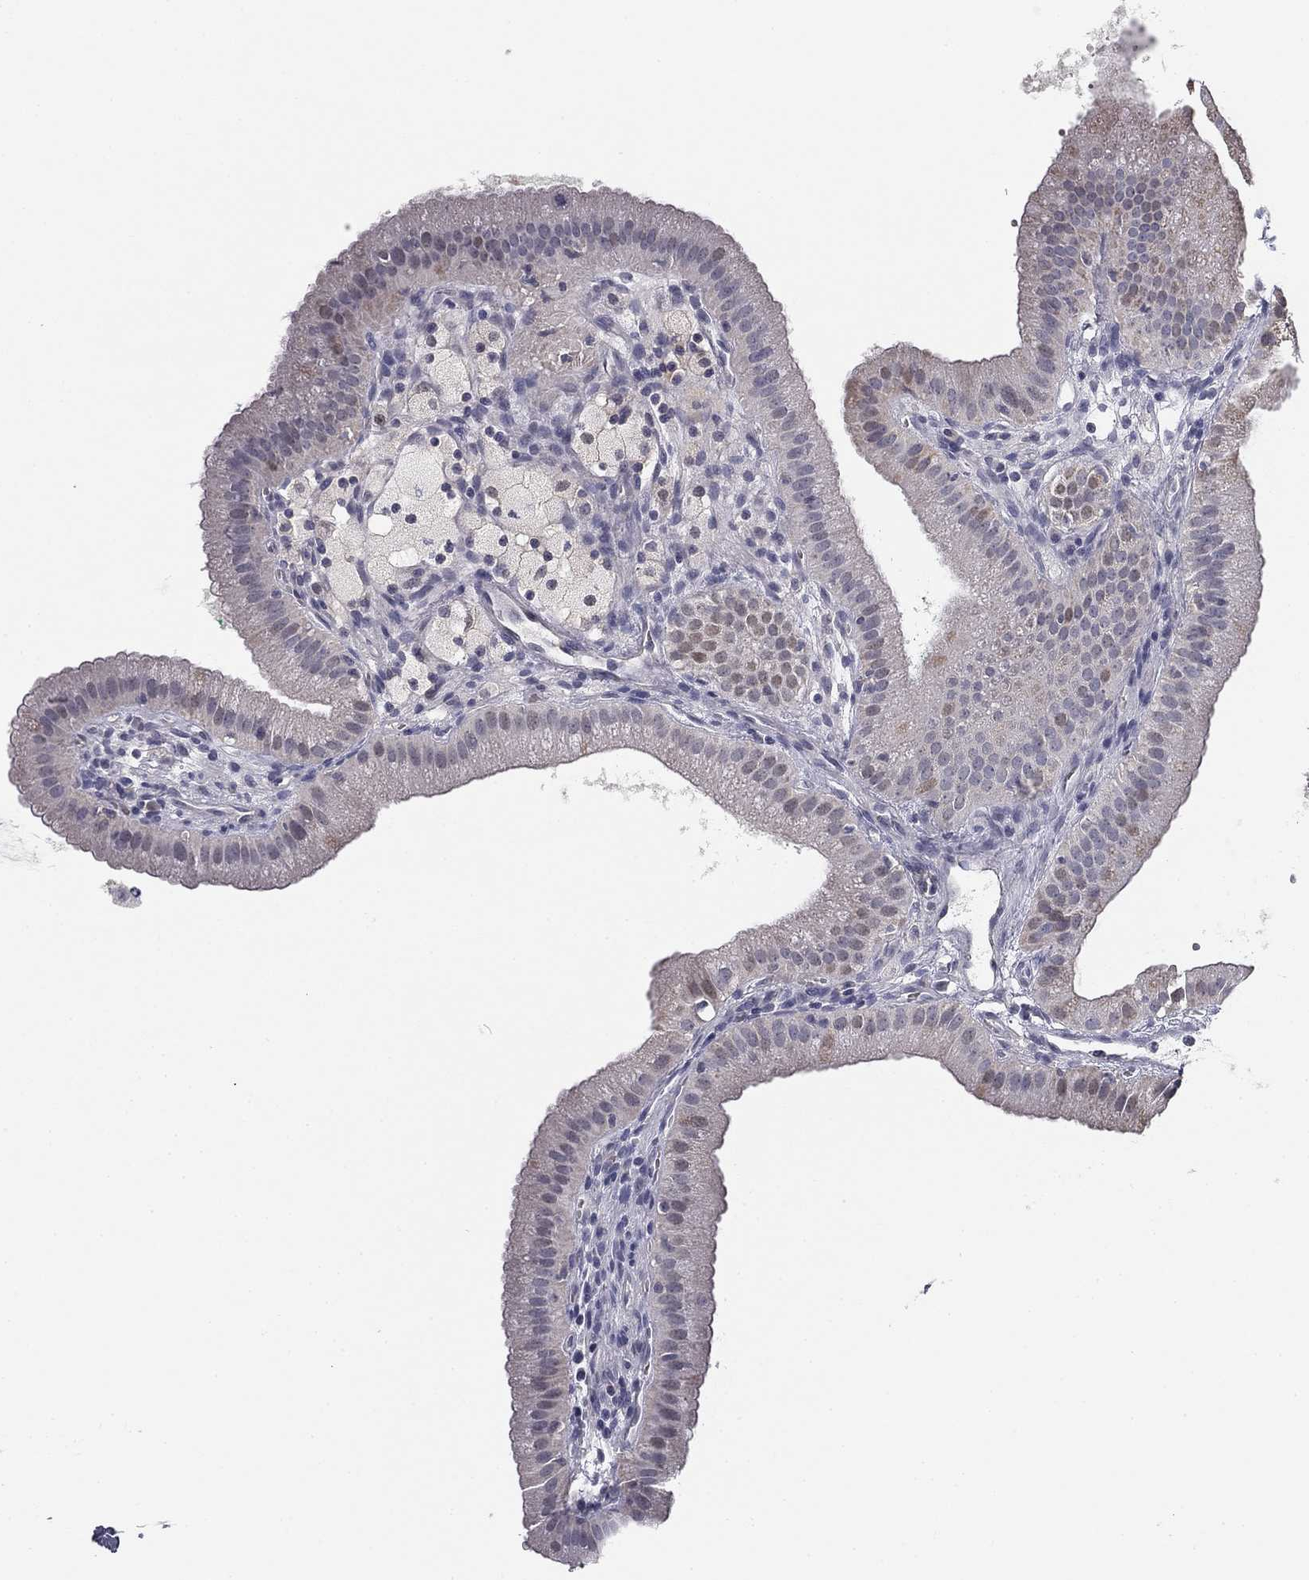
{"staining": {"intensity": "negative", "quantity": "none", "location": "none"}, "tissue": "gallbladder", "cell_type": "Glandular cells", "image_type": "normal", "snomed": [{"axis": "morphology", "description": "Normal tissue, NOS"}, {"axis": "topography", "description": "Gallbladder"}], "caption": "This is an IHC photomicrograph of unremarkable human gallbladder. There is no positivity in glandular cells.", "gene": "SLC2A9", "patient": {"sex": "male", "age": 67}}